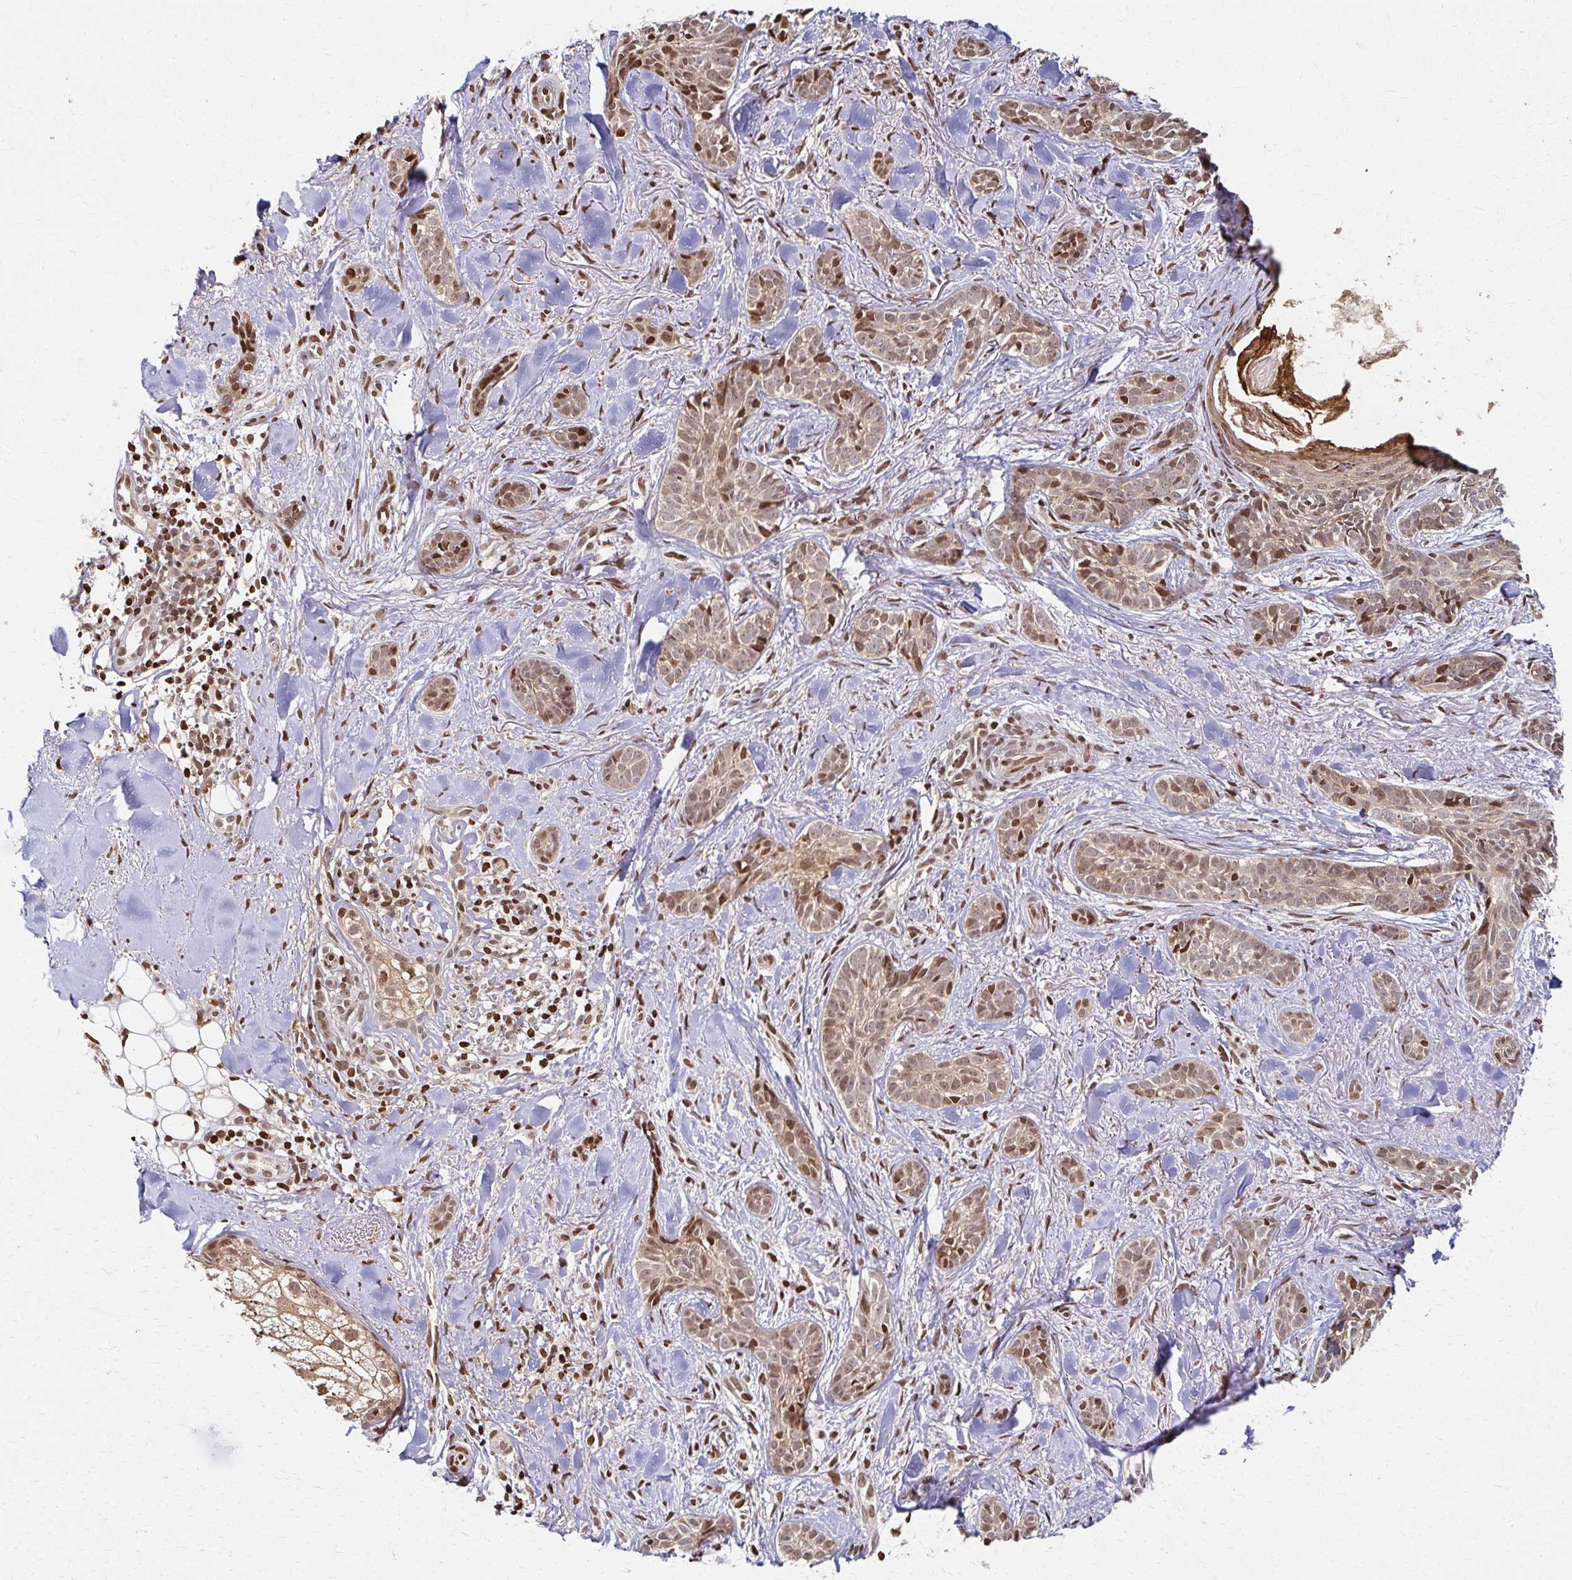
{"staining": {"intensity": "moderate", "quantity": "<25%", "location": "nuclear"}, "tissue": "skin cancer", "cell_type": "Tumor cells", "image_type": "cancer", "snomed": [{"axis": "morphology", "description": "Basal cell carcinoma"}, {"axis": "morphology", "description": "BCC, high aggressive"}, {"axis": "topography", "description": "Skin"}], "caption": "Protein staining by IHC reveals moderate nuclear expression in approximately <25% of tumor cells in skin basal cell carcinoma.", "gene": "PSMD7", "patient": {"sex": "female", "age": 79}}